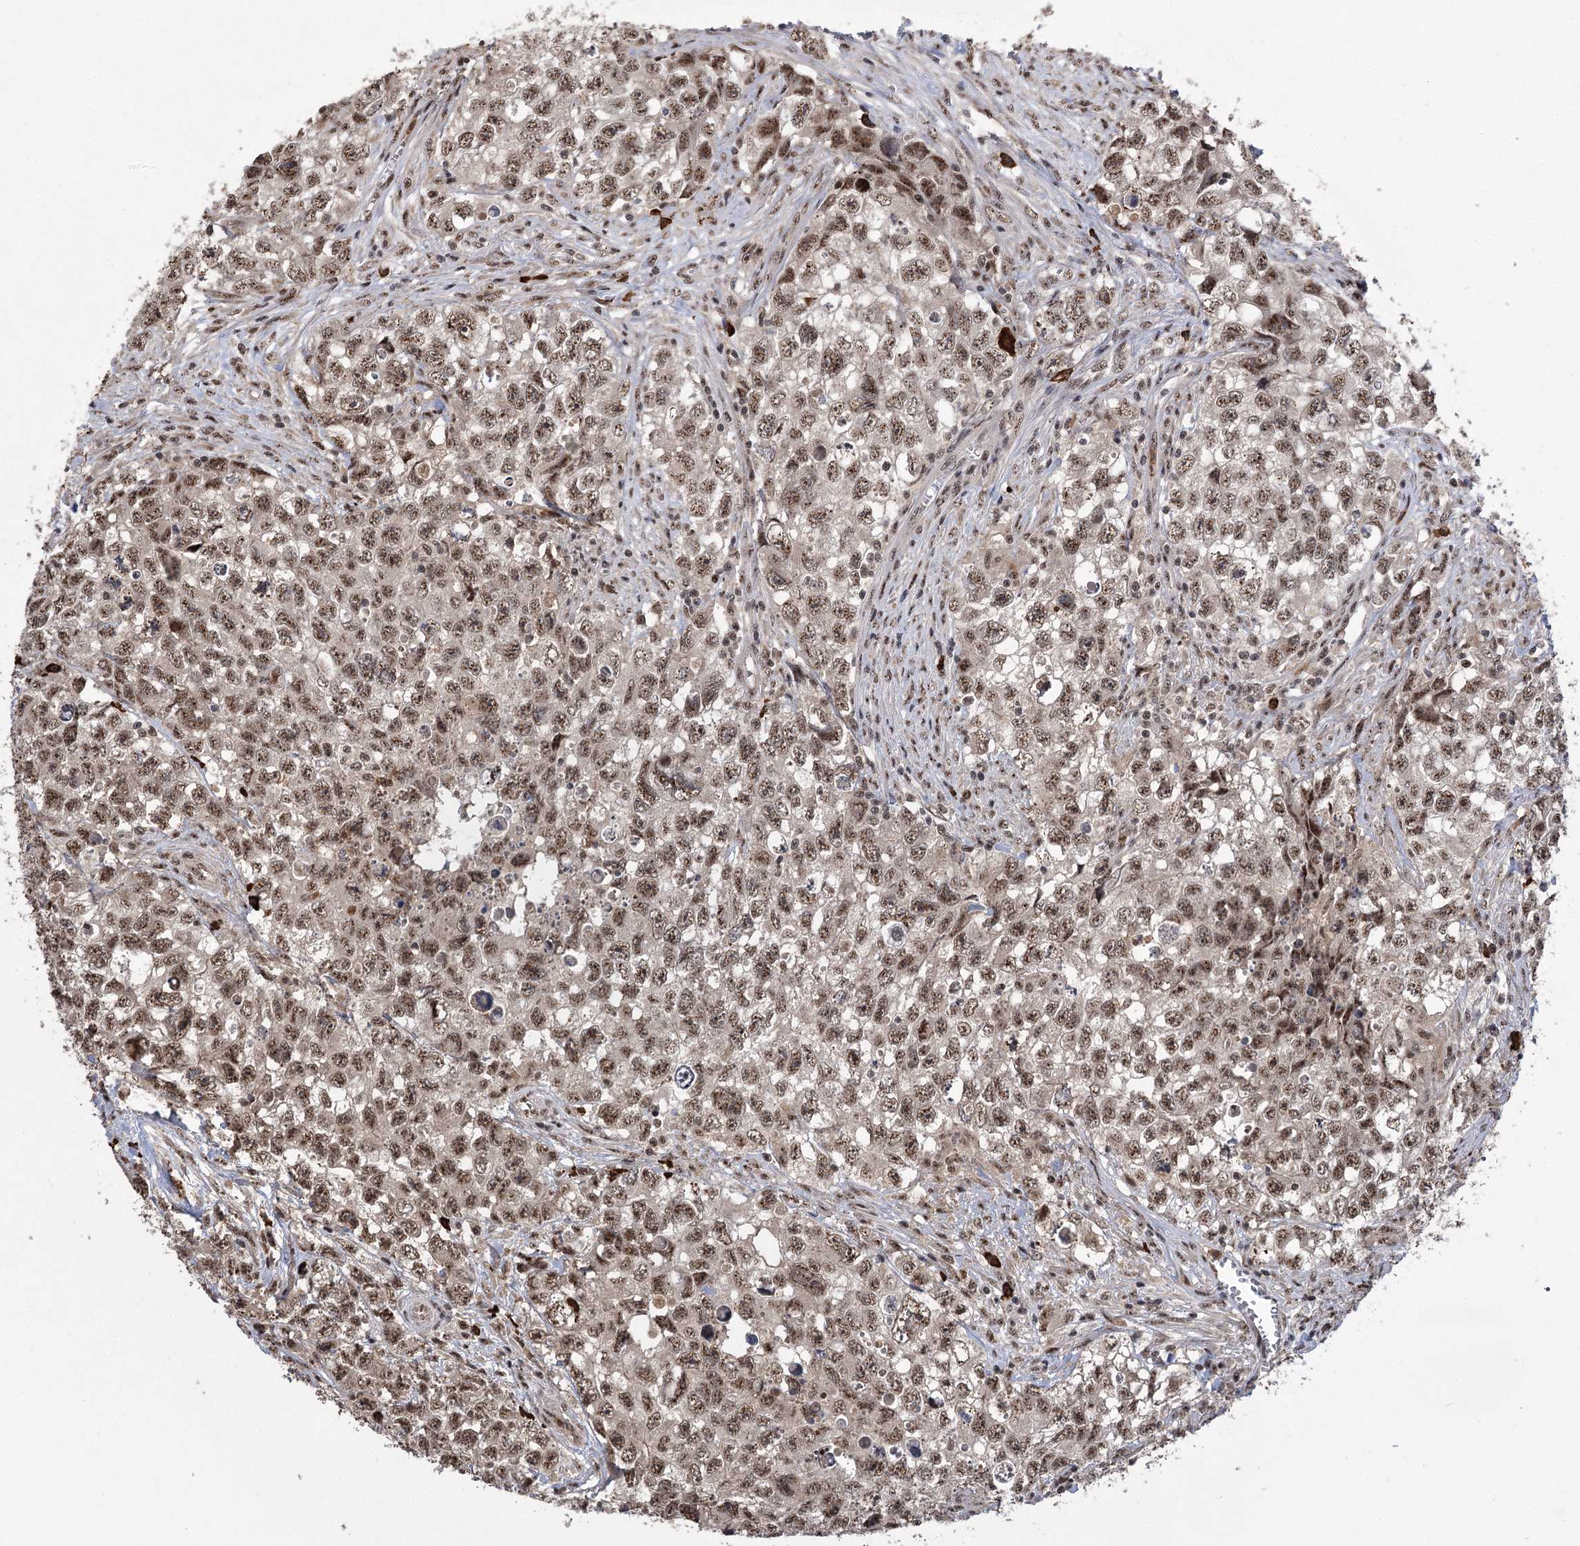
{"staining": {"intensity": "moderate", "quantity": ">75%", "location": "nuclear"}, "tissue": "testis cancer", "cell_type": "Tumor cells", "image_type": "cancer", "snomed": [{"axis": "morphology", "description": "Seminoma, NOS"}, {"axis": "morphology", "description": "Carcinoma, Embryonal, NOS"}, {"axis": "topography", "description": "Testis"}], "caption": "A histopathology image of human testis cancer stained for a protein reveals moderate nuclear brown staining in tumor cells.", "gene": "PYROXD1", "patient": {"sex": "male", "age": 43}}